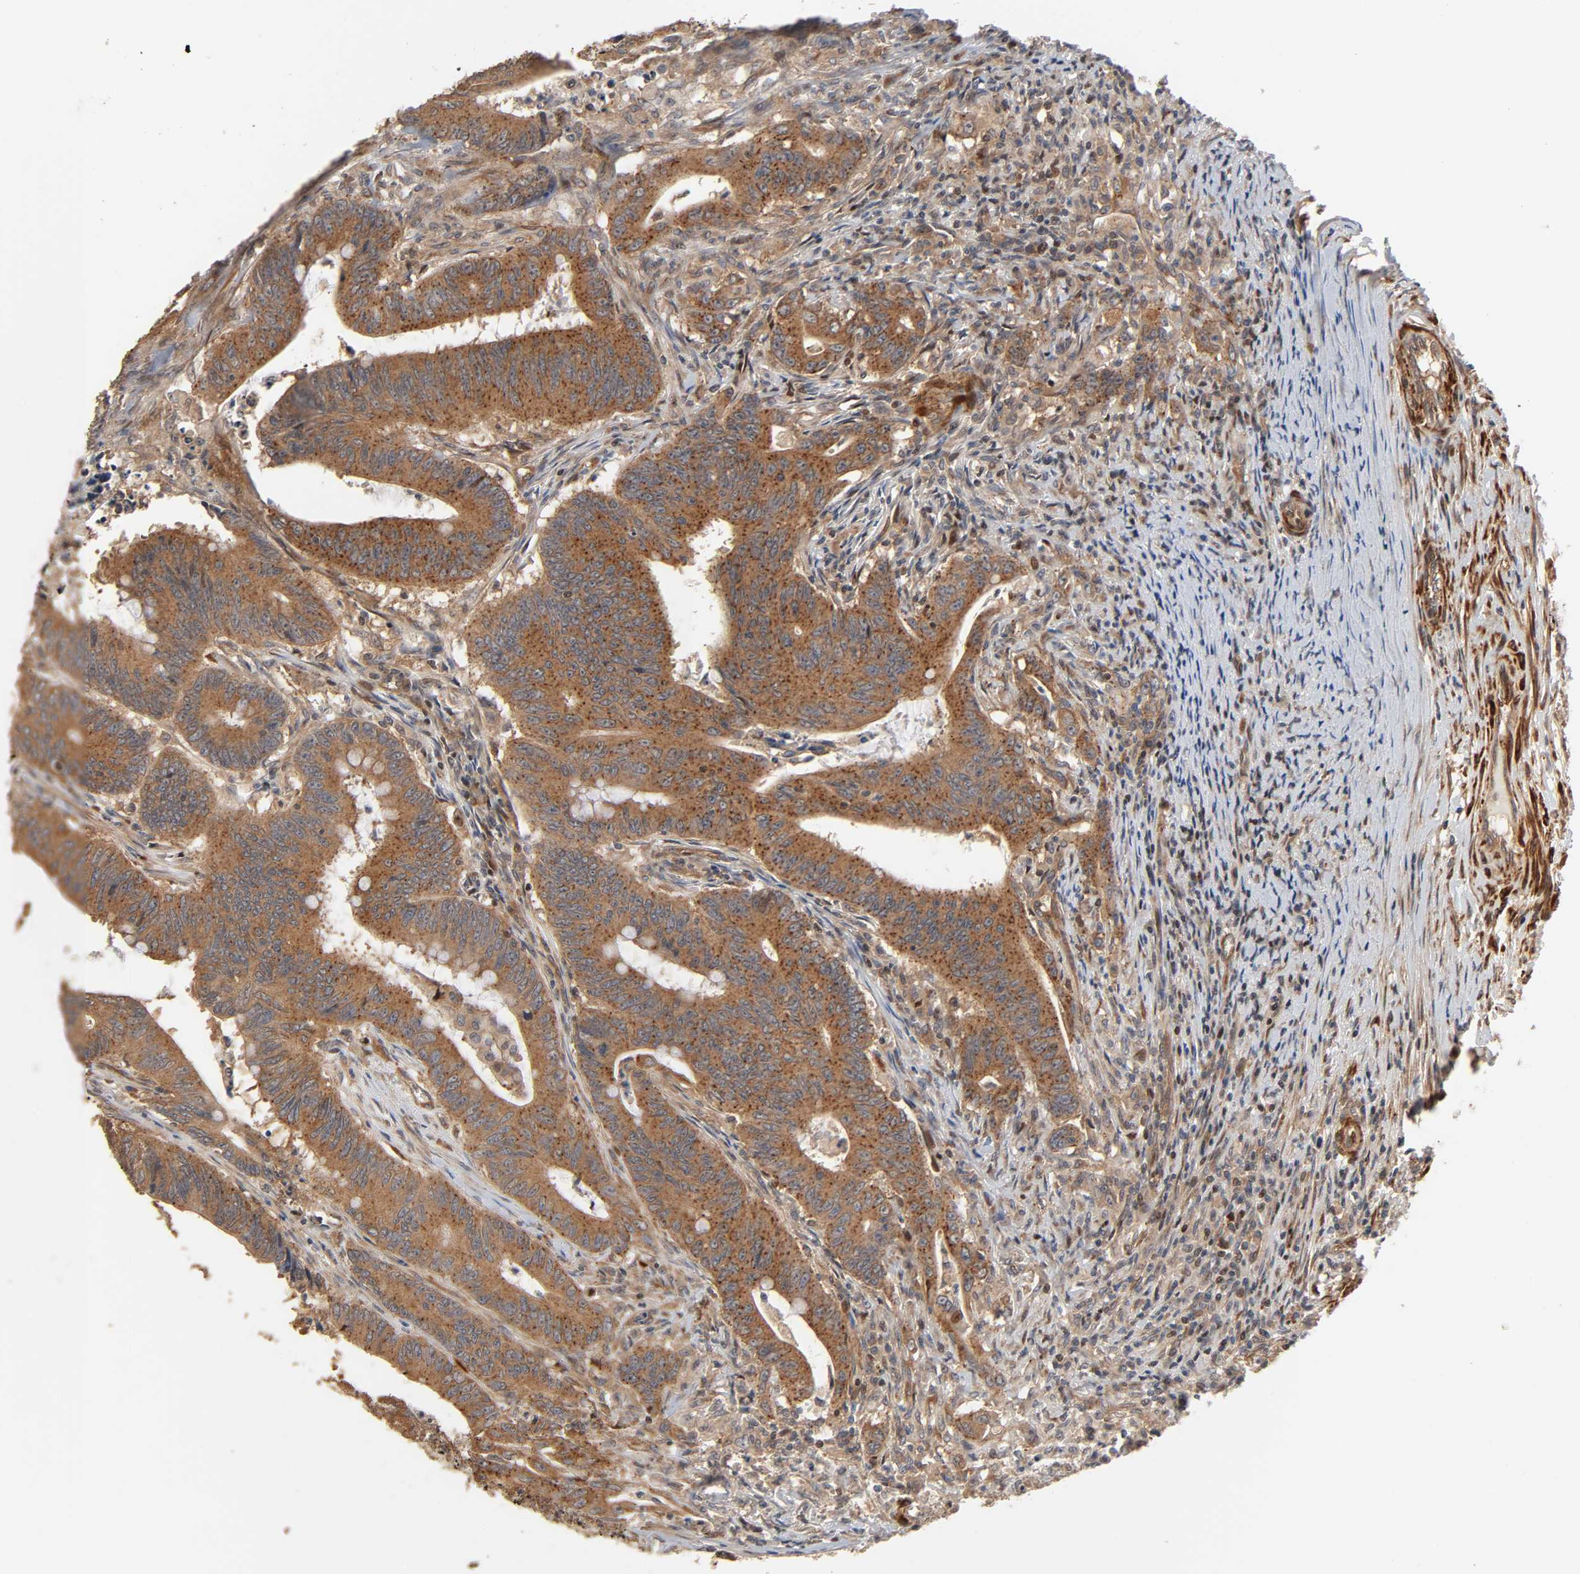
{"staining": {"intensity": "moderate", "quantity": ">75%", "location": "cytoplasmic/membranous"}, "tissue": "colorectal cancer", "cell_type": "Tumor cells", "image_type": "cancer", "snomed": [{"axis": "morphology", "description": "Adenocarcinoma, NOS"}, {"axis": "topography", "description": "Colon"}], "caption": "Moderate cytoplasmic/membranous expression for a protein is present in approximately >75% of tumor cells of colorectal cancer using IHC.", "gene": "NEMF", "patient": {"sex": "male", "age": 45}}